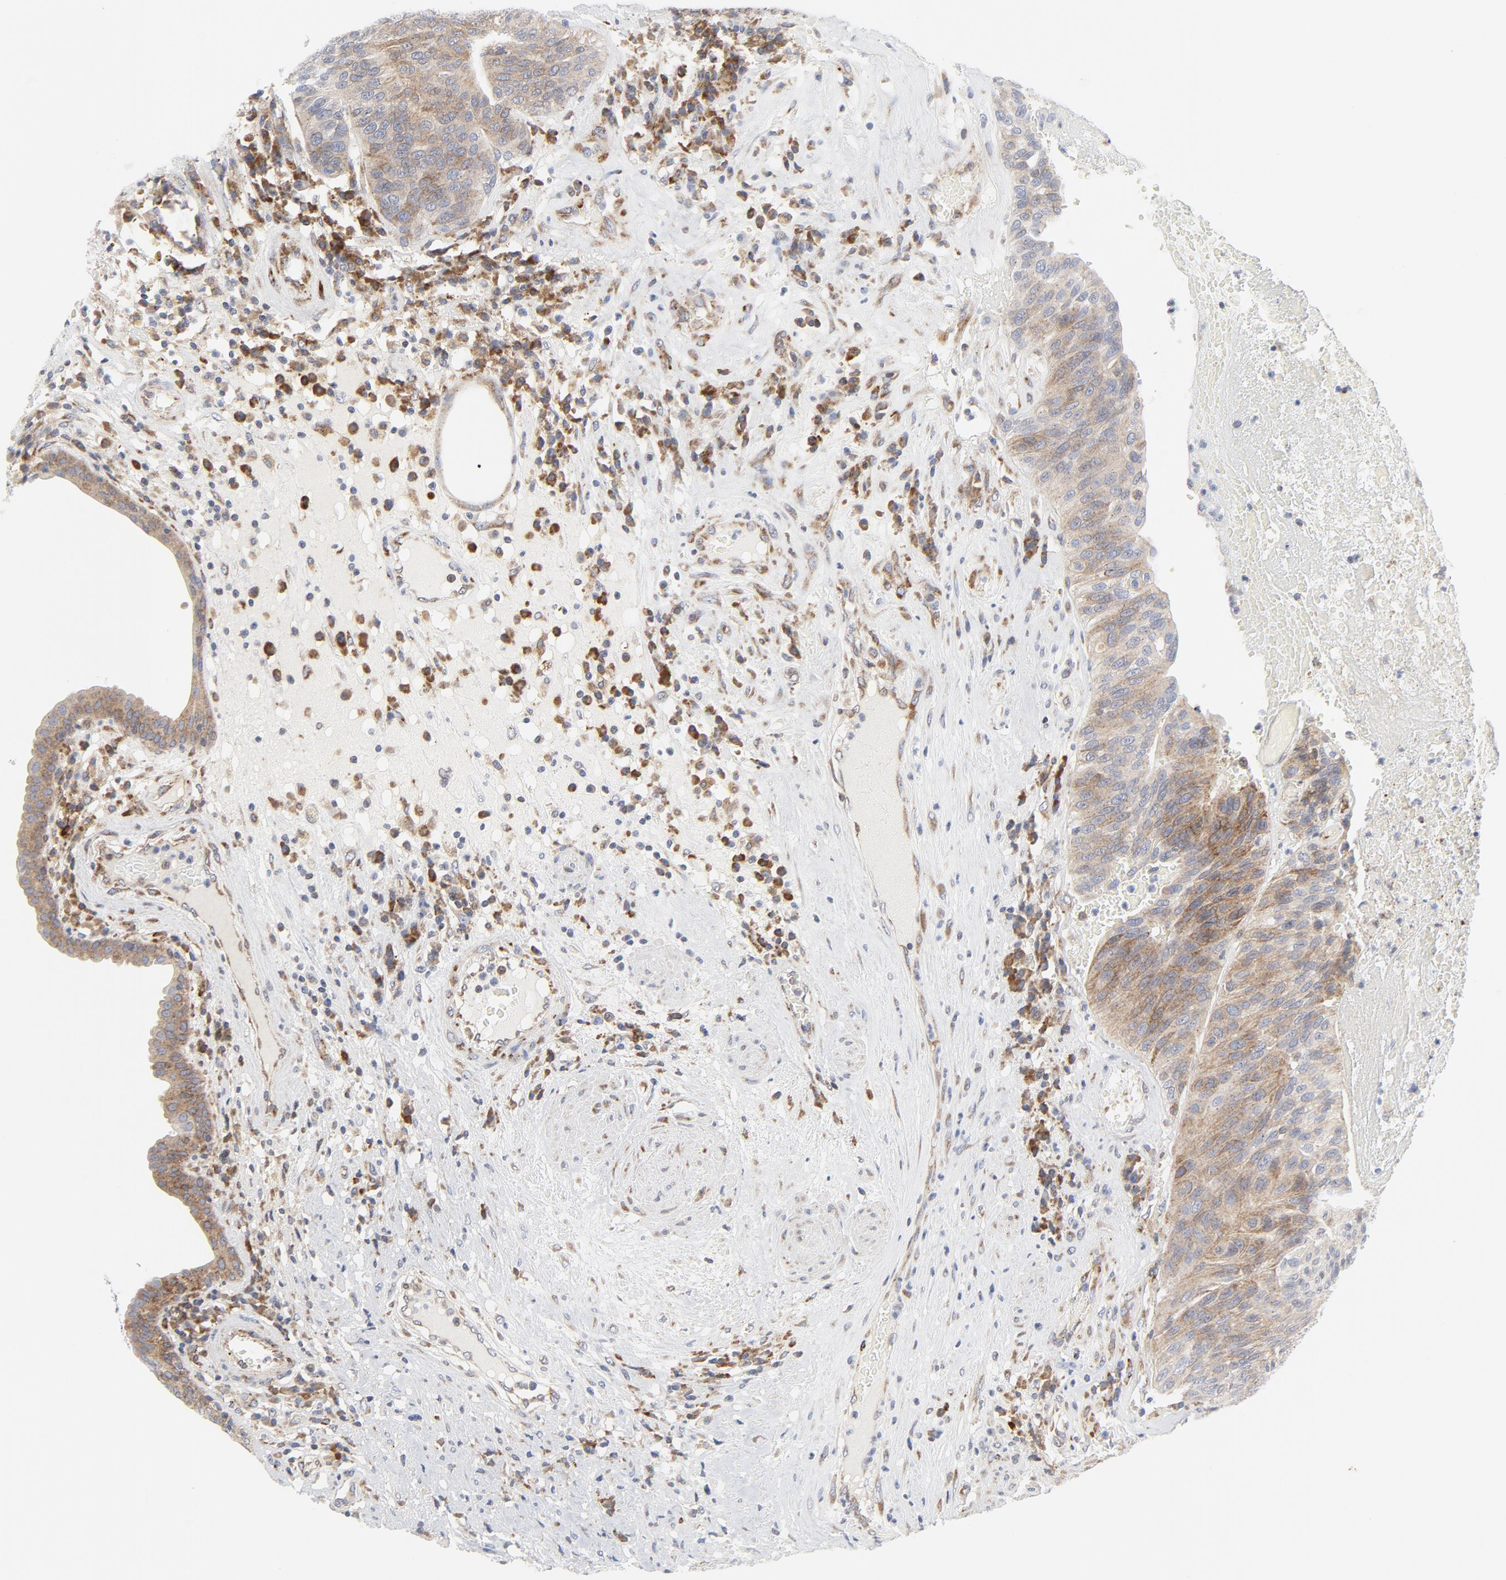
{"staining": {"intensity": "weak", "quantity": ">75%", "location": "cytoplasmic/membranous"}, "tissue": "urothelial cancer", "cell_type": "Tumor cells", "image_type": "cancer", "snomed": [{"axis": "morphology", "description": "Urothelial carcinoma, High grade"}, {"axis": "topography", "description": "Urinary bladder"}], "caption": "Urothelial cancer stained with a brown dye demonstrates weak cytoplasmic/membranous positive positivity in approximately >75% of tumor cells.", "gene": "LRP6", "patient": {"sex": "male", "age": 66}}